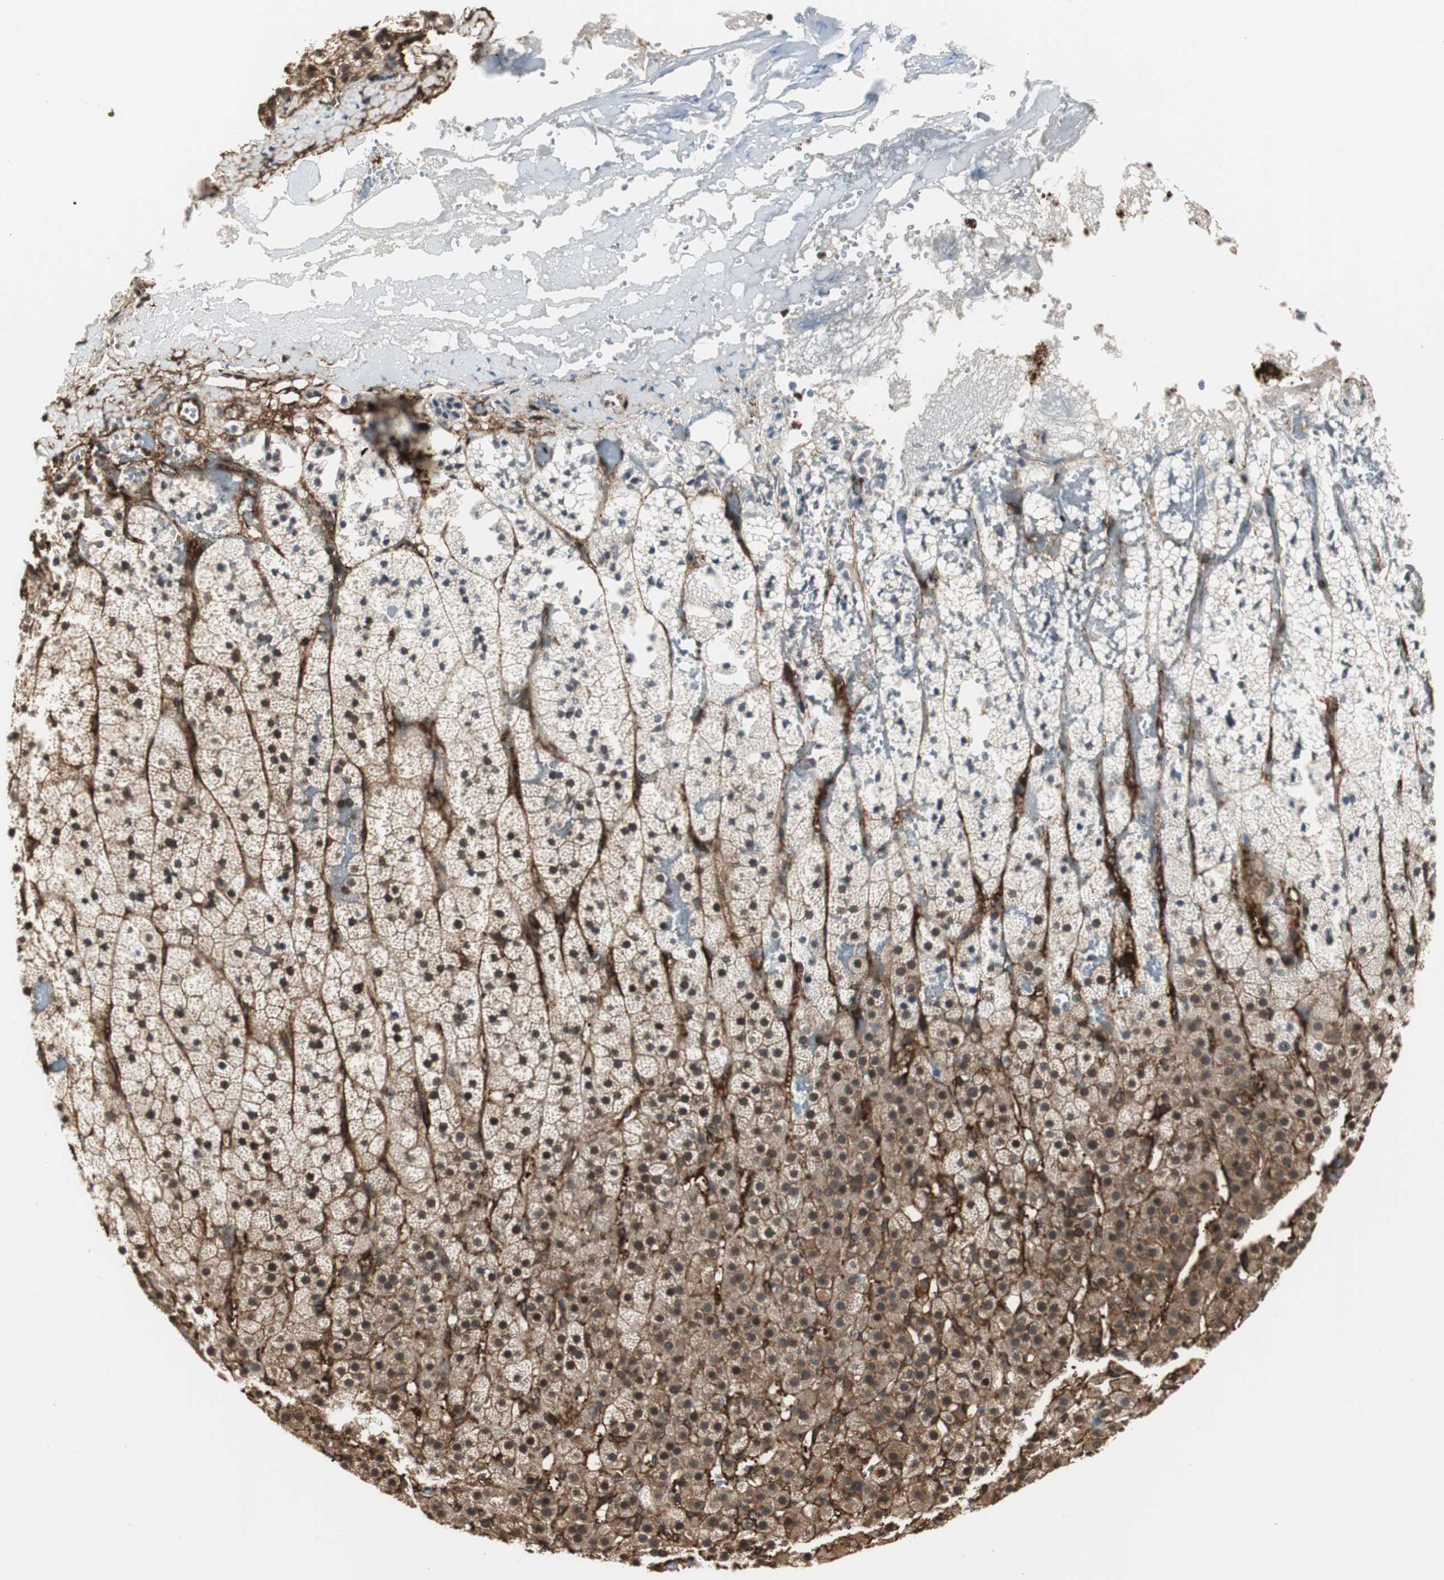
{"staining": {"intensity": "weak", "quantity": ">75%", "location": "cytoplasmic/membranous,nuclear"}, "tissue": "adrenal gland", "cell_type": "Glandular cells", "image_type": "normal", "snomed": [{"axis": "morphology", "description": "Normal tissue, NOS"}, {"axis": "topography", "description": "Adrenal gland"}], "caption": "The histopathology image shows immunohistochemical staining of normal adrenal gland. There is weak cytoplasmic/membranous,nuclear staining is seen in approximately >75% of glandular cells. Using DAB (brown) and hematoxylin (blue) stains, captured at high magnification using brightfield microscopy.", "gene": "PTPN11", "patient": {"sex": "male", "age": 35}}